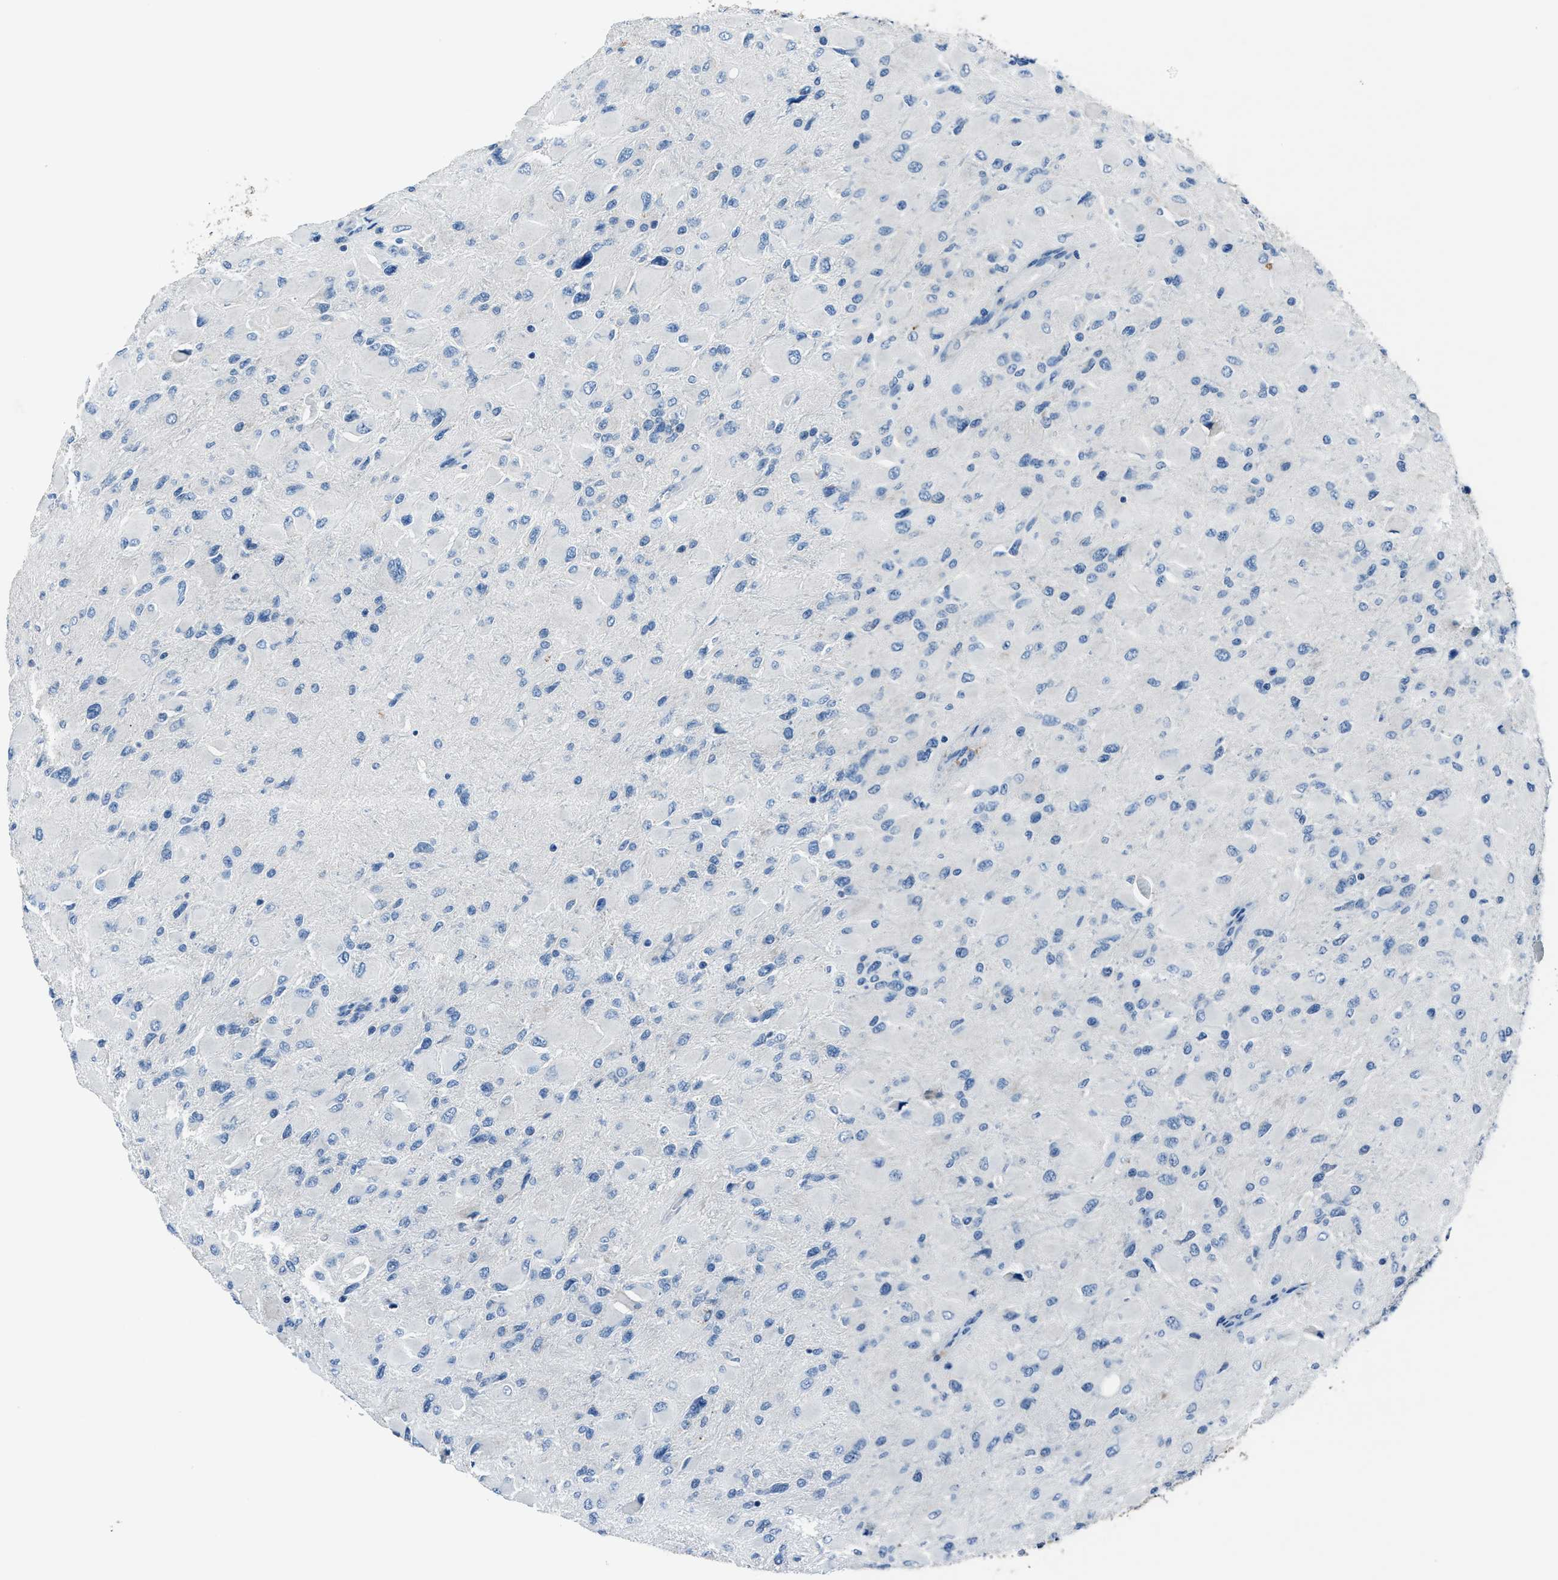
{"staining": {"intensity": "negative", "quantity": "none", "location": "none"}, "tissue": "glioma", "cell_type": "Tumor cells", "image_type": "cancer", "snomed": [{"axis": "morphology", "description": "Glioma, malignant, High grade"}, {"axis": "topography", "description": "Cerebral cortex"}], "caption": "Immunohistochemical staining of glioma reveals no significant staining in tumor cells.", "gene": "ADAM2", "patient": {"sex": "female", "age": 36}}